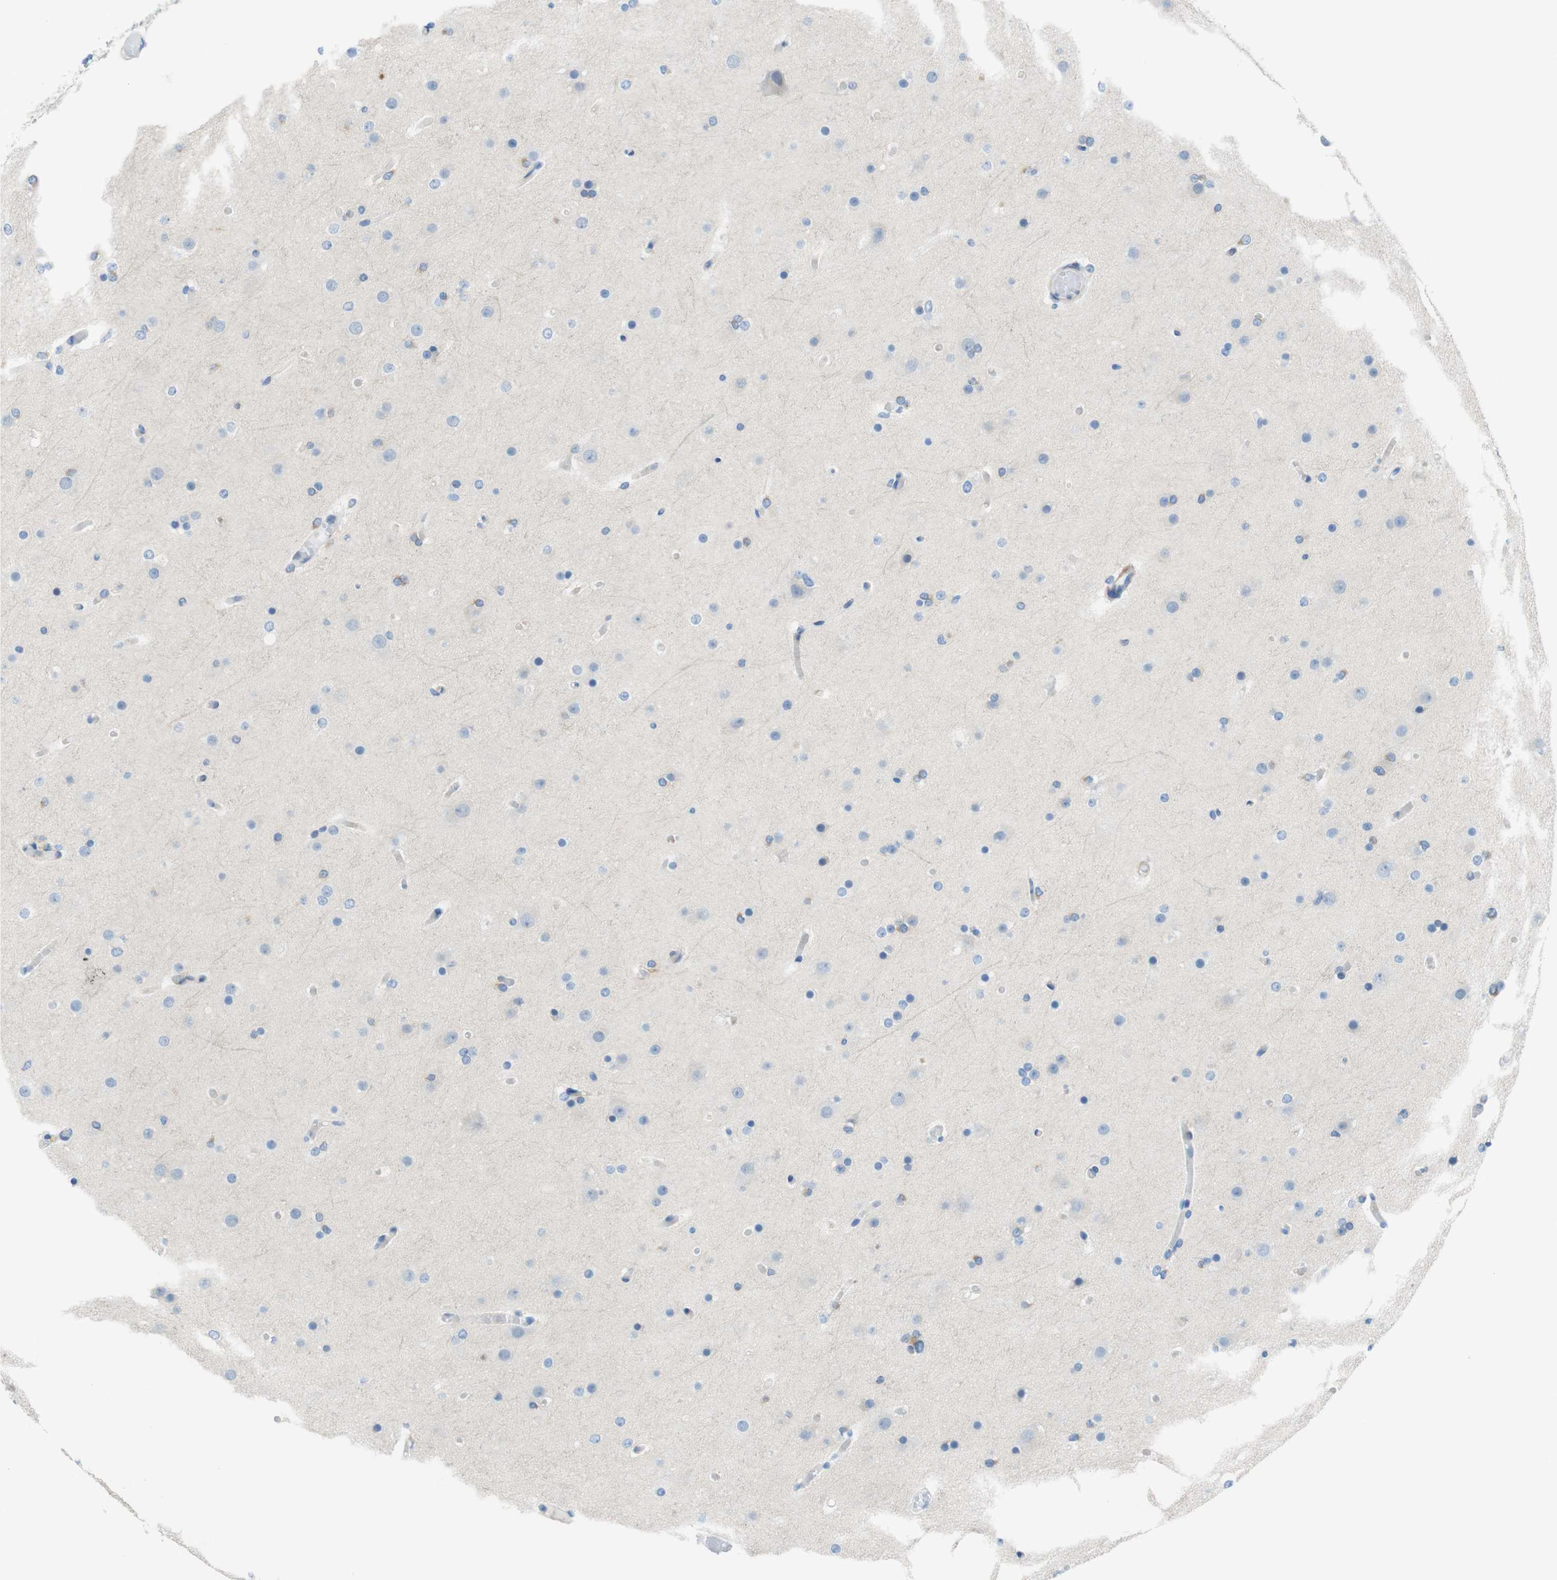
{"staining": {"intensity": "negative", "quantity": "none", "location": "none"}, "tissue": "glioma", "cell_type": "Tumor cells", "image_type": "cancer", "snomed": [{"axis": "morphology", "description": "Glioma, malignant, High grade"}, {"axis": "topography", "description": "Cerebral cortex"}], "caption": "Immunohistochemical staining of glioma reveals no significant positivity in tumor cells.", "gene": "CLMN", "patient": {"sex": "female", "age": 36}}